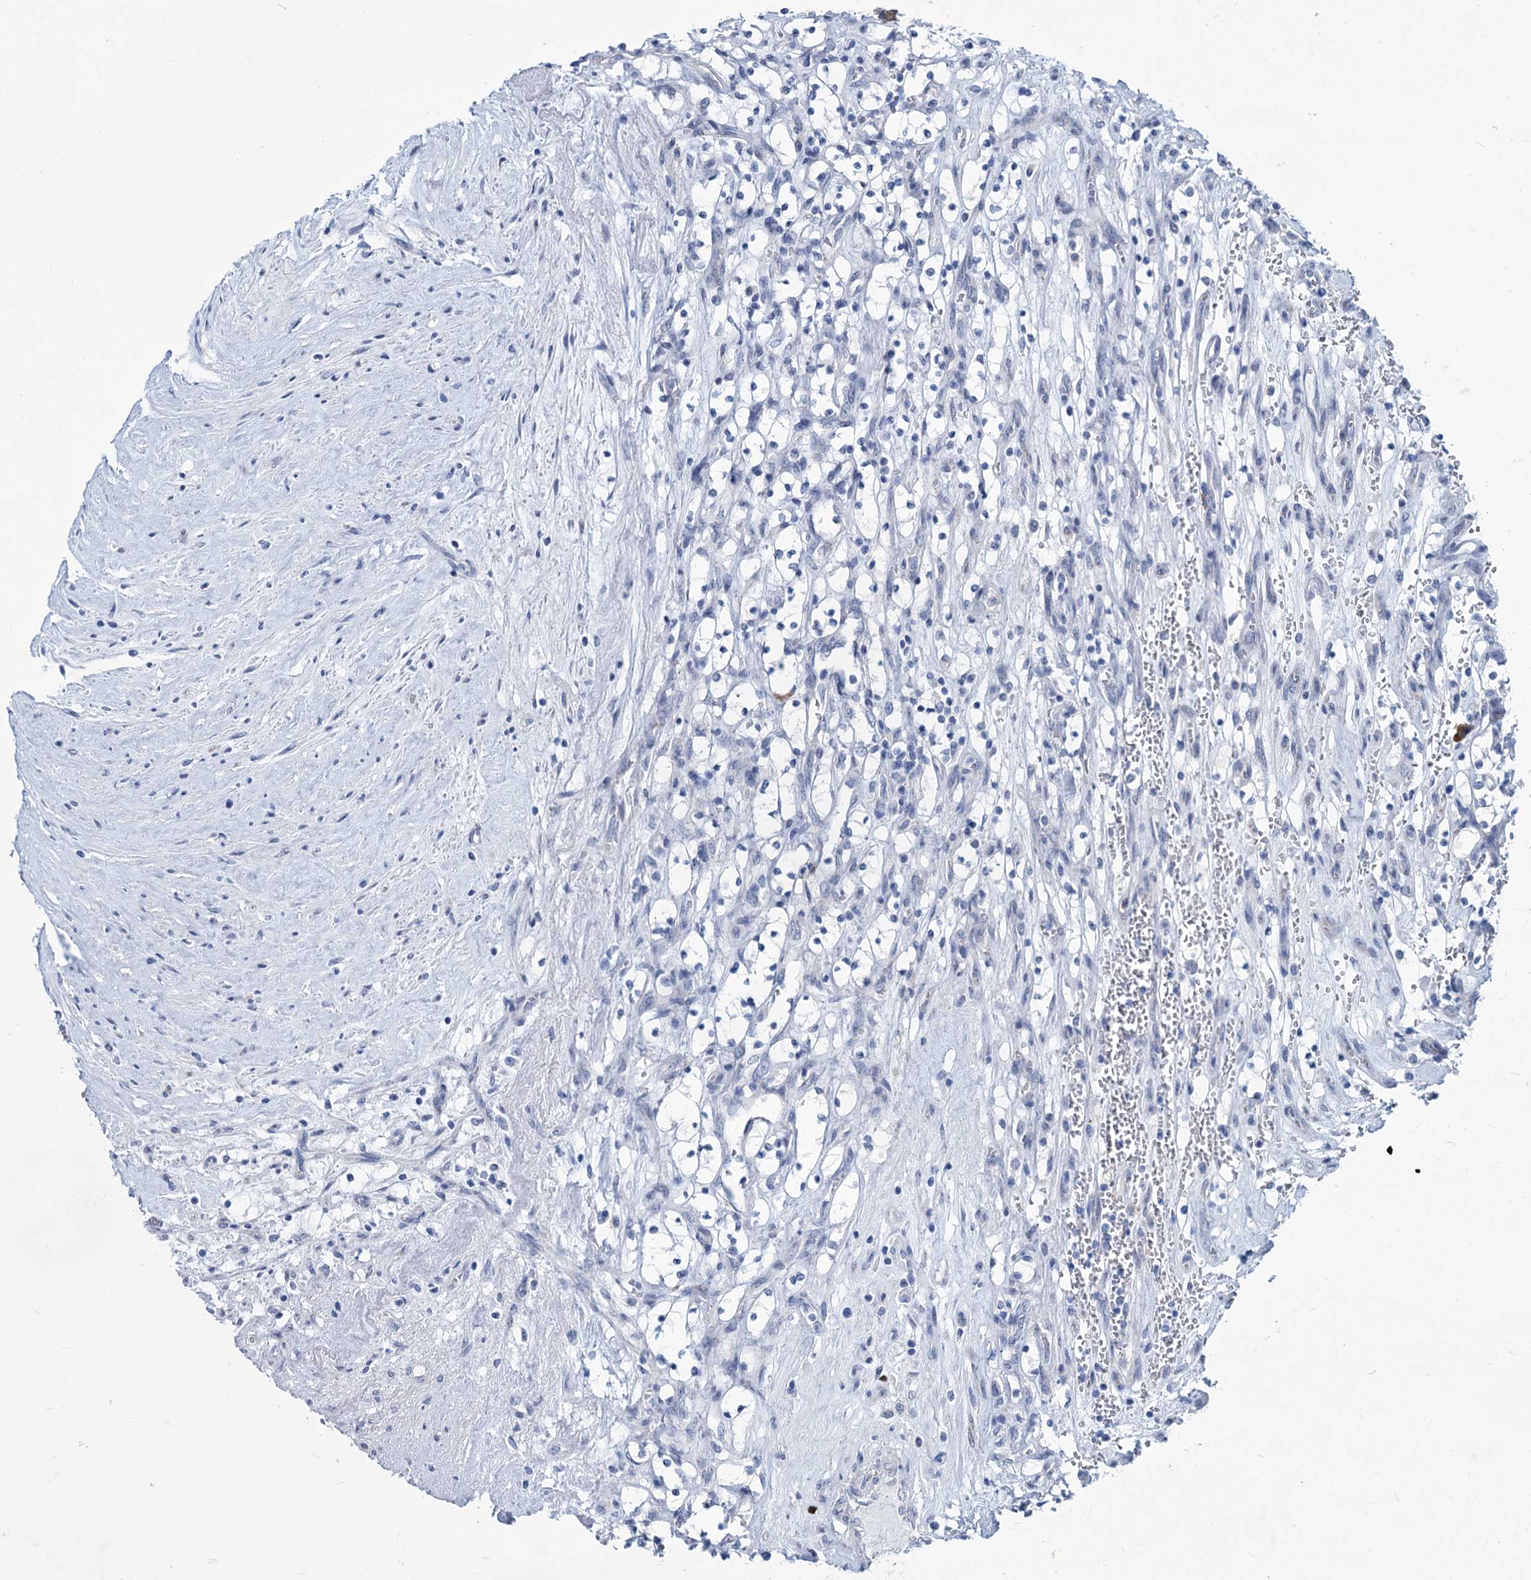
{"staining": {"intensity": "negative", "quantity": "none", "location": "none"}, "tissue": "renal cancer", "cell_type": "Tumor cells", "image_type": "cancer", "snomed": [{"axis": "morphology", "description": "Adenocarcinoma, NOS"}, {"axis": "topography", "description": "Kidney"}], "caption": "A high-resolution image shows immunohistochemistry staining of renal adenocarcinoma, which reveals no significant positivity in tumor cells.", "gene": "NEU3", "patient": {"sex": "female", "age": 69}}